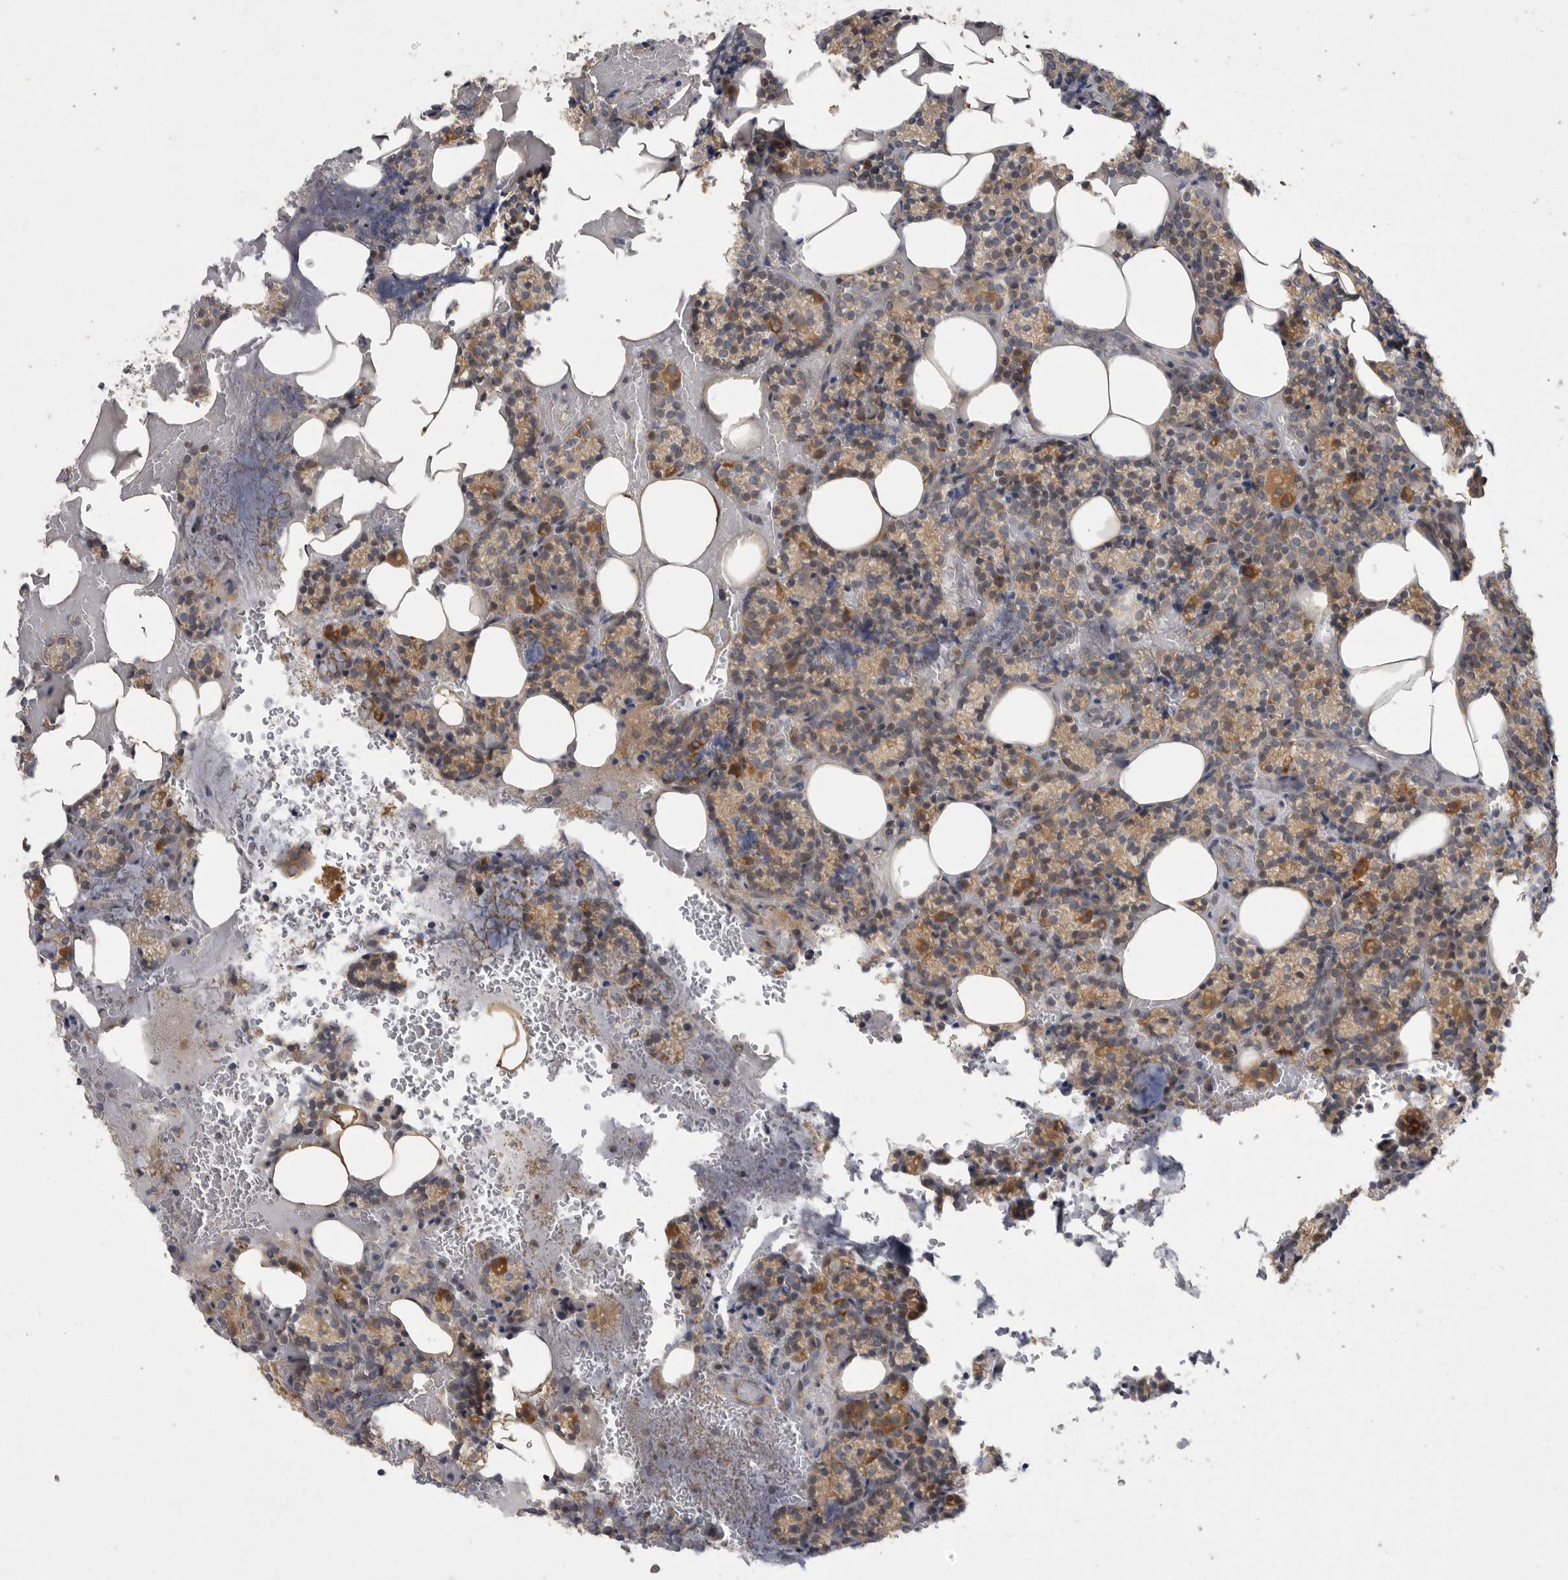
{"staining": {"intensity": "moderate", "quantity": ">75%", "location": "cytoplasmic/membranous"}, "tissue": "parathyroid gland", "cell_type": "Glandular cells", "image_type": "normal", "snomed": [{"axis": "morphology", "description": "Normal tissue, NOS"}, {"axis": "topography", "description": "Parathyroid gland"}], "caption": "Benign parathyroid gland shows moderate cytoplasmic/membranous staining in about >75% of glandular cells, visualized by immunohistochemistry.", "gene": "FBXO43", "patient": {"sex": "female", "age": 78}}